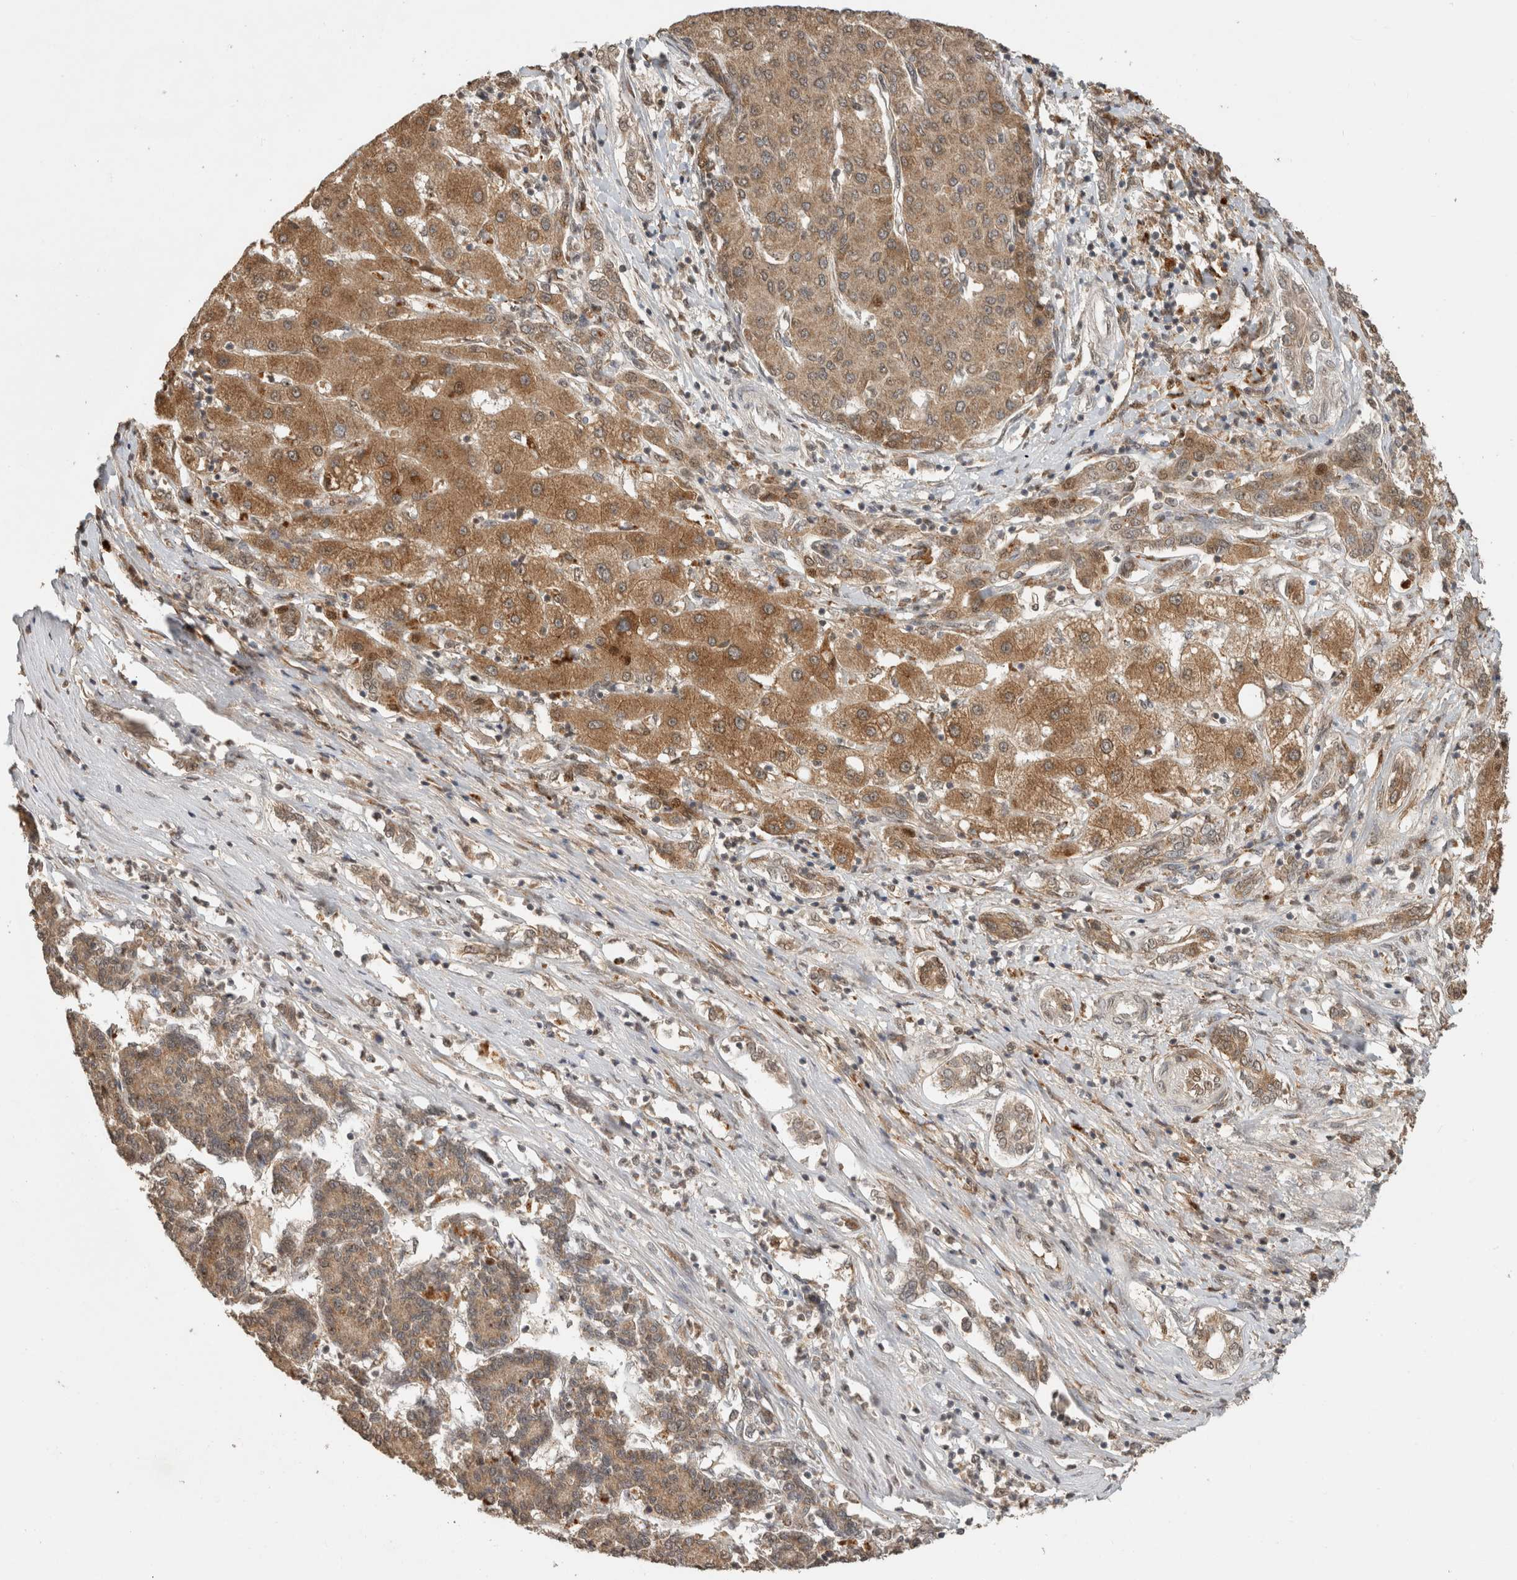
{"staining": {"intensity": "moderate", "quantity": ">75%", "location": "cytoplasmic/membranous"}, "tissue": "liver cancer", "cell_type": "Tumor cells", "image_type": "cancer", "snomed": [{"axis": "morphology", "description": "Carcinoma, Hepatocellular, NOS"}, {"axis": "topography", "description": "Liver"}], "caption": "This image shows hepatocellular carcinoma (liver) stained with immunohistochemistry to label a protein in brown. The cytoplasmic/membranous of tumor cells show moderate positivity for the protein. Nuclei are counter-stained blue.", "gene": "FAM3A", "patient": {"sex": "male", "age": 65}}